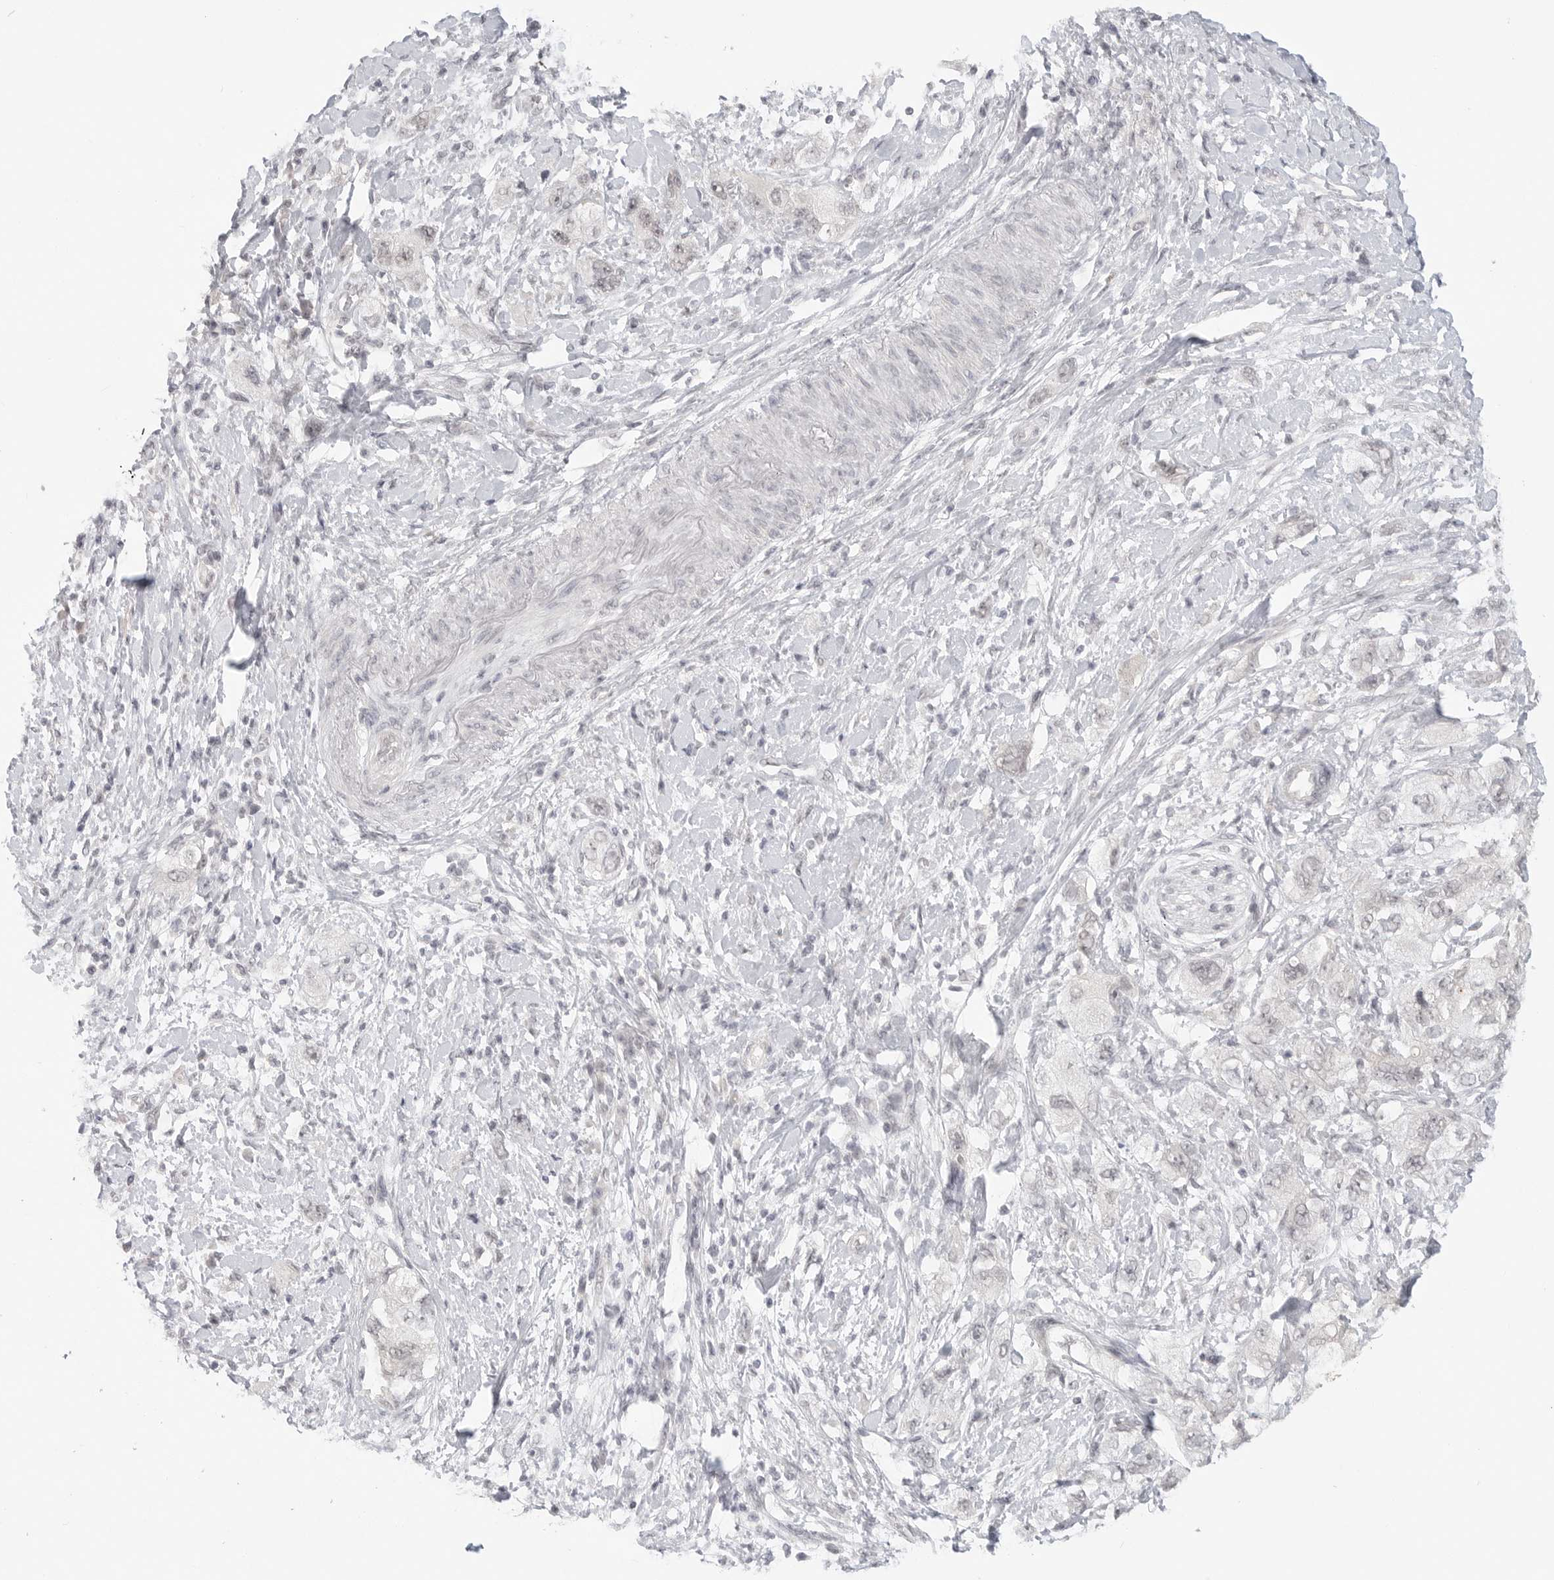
{"staining": {"intensity": "negative", "quantity": "none", "location": "none"}, "tissue": "pancreatic cancer", "cell_type": "Tumor cells", "image_type": "cancer", "snomed": [{"axis": "morphology", "description": "Adenocarcinoma, NOS"}, {"axis": "topography", "description": "Pancreas"}], "caption": "Immunohistochemistry (IHC) histopathology image of neoplastic tissue: pancreatic cancer stained with DAB (3,3'-diaminobenzidine) displays no significant protein expression in tumor cells.", "gene": "KLK11", "patient": {"sex": "female", "age": 73}}